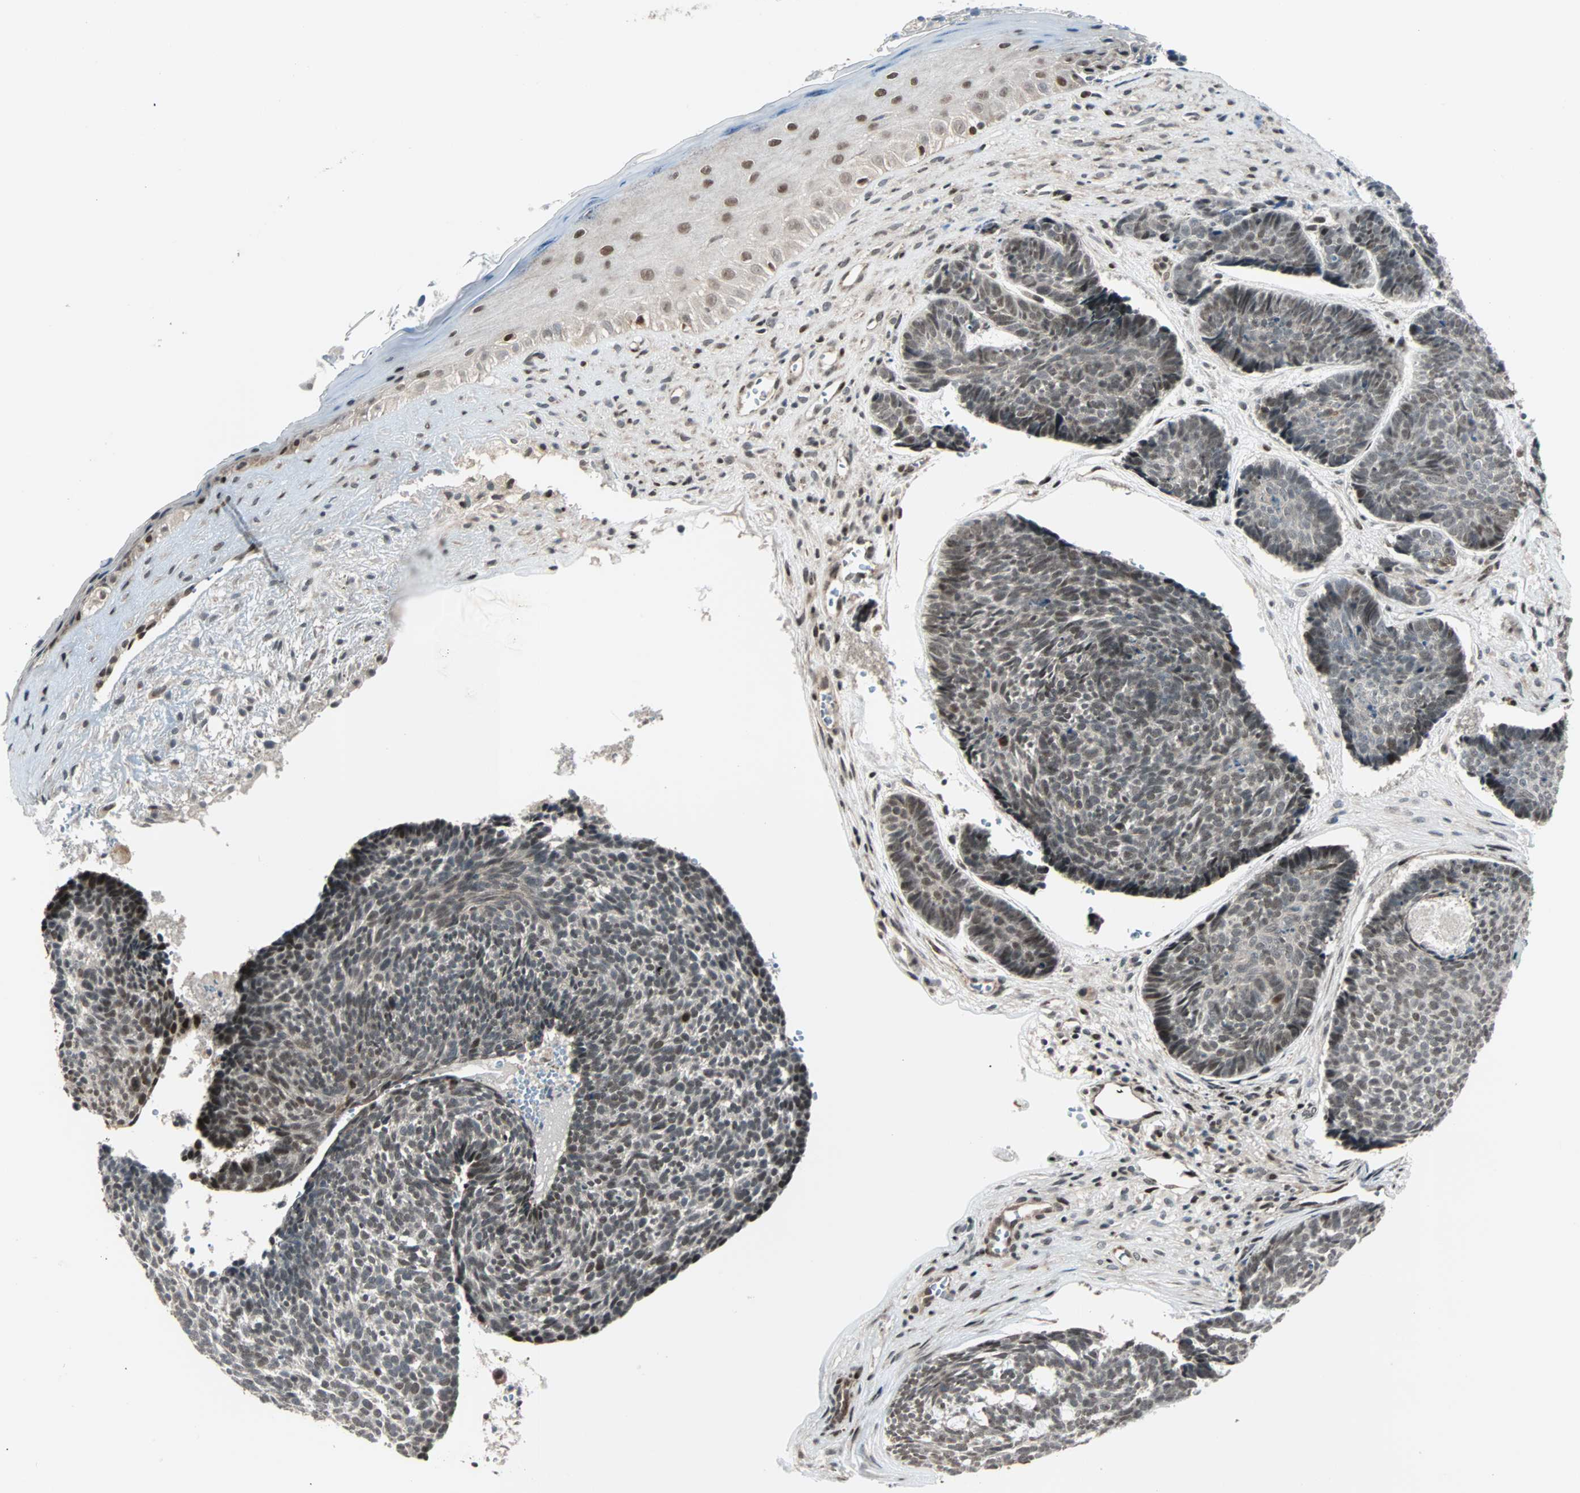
{"staining": {"intensity": "weak", "quantity": "25%-75%", "location": "nuclear"}, "tissue": "skin cancer", "cell_type": "Tumor cells", "image_type": "cancer", "snomed": [{"axis": "morphology", "description": "Basal cell carcinoma"}, {"axis": "topography", "description": "Skin"}], "caption": "Immunohistochemical staining of human skin cancer (basal cell carcinoma) demonstrates low levels of weak nuclear protein positivity in about 25%-75% of tumor cells. The staining was performed using DAB, with brown indicating positive protein expression. Nuclei are stained blue with hematoxylin.", "gene": "CBX4", "patient": {"sex": "male", "age": 84}}